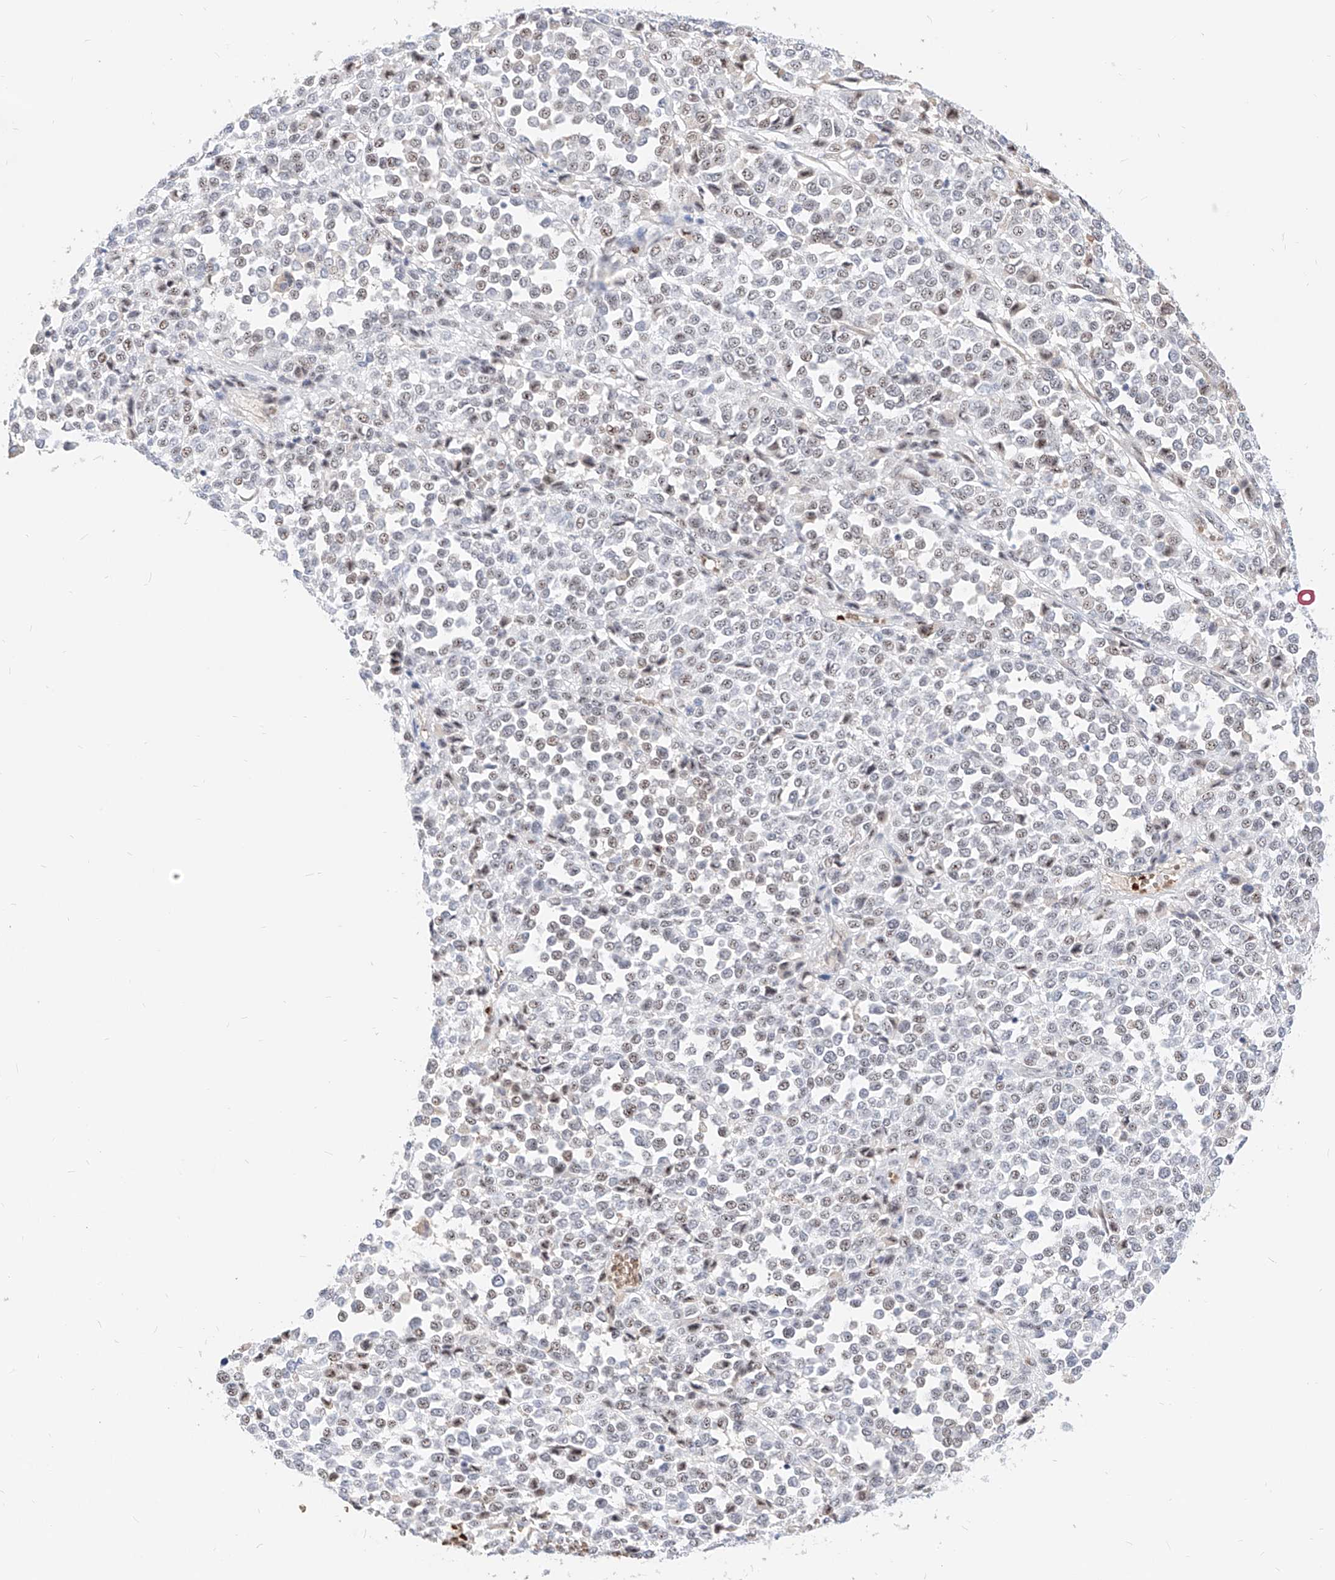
{"staining": {"intensity": "weak", "quantity": ">75%", "location": "nuclear"}, "tissue": "melanoma", "cell_type": "Tumor cells", "image_type": "cancer", "snomed": [{"axis": "morphology", "description": "Malignant melanoma, Metastatic site"}, {"axis": "topography", "description": "Pancreas"}], "caption": "The histopathology image exhibits staining of melanoma, revealing weak nuclear protein positivity (brown color) within tumor cells. Nuclei are stained in blue.", "gene": "ZFP42", "patient": {"sex": "female", "age": 30}}